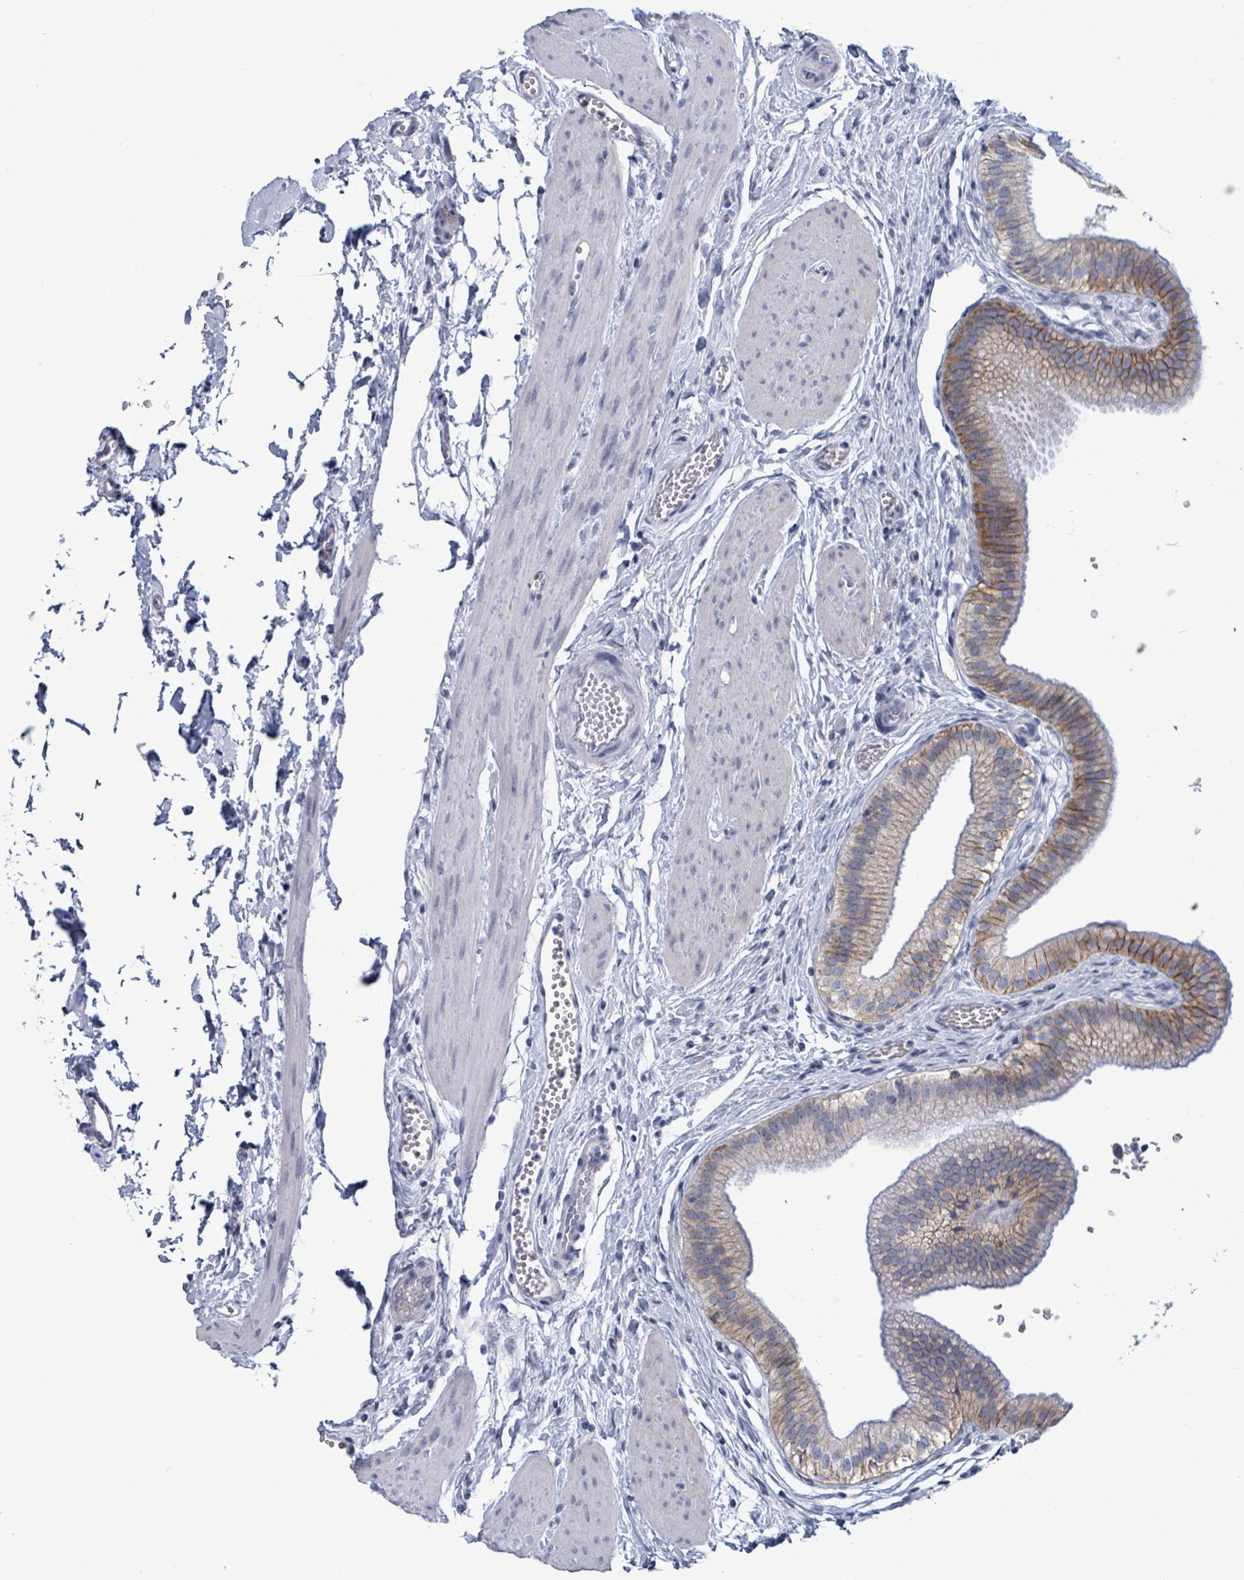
{"staining": {"intensity": "moderate", "quantity": "25%-75%", "location": "cytoplasmic/membranous"}, "tissue": "gallbladder", "cell_type": "Glandular cells", "image_type": "normal", "snomed": [{"axis": "morphology", "description": "Normal tissue, NOS"}, {"axis": "topography", "description": "Gallbladder"}], "caption": "A brown stain shows moderate cytoplasmic/membranous expression of a protein in glandular cells of benign human gallbladder. (IHC, brightfield microscopy, high magnification).", "gene": "BSG", "patient": {"sex": "female", "age": 54}}